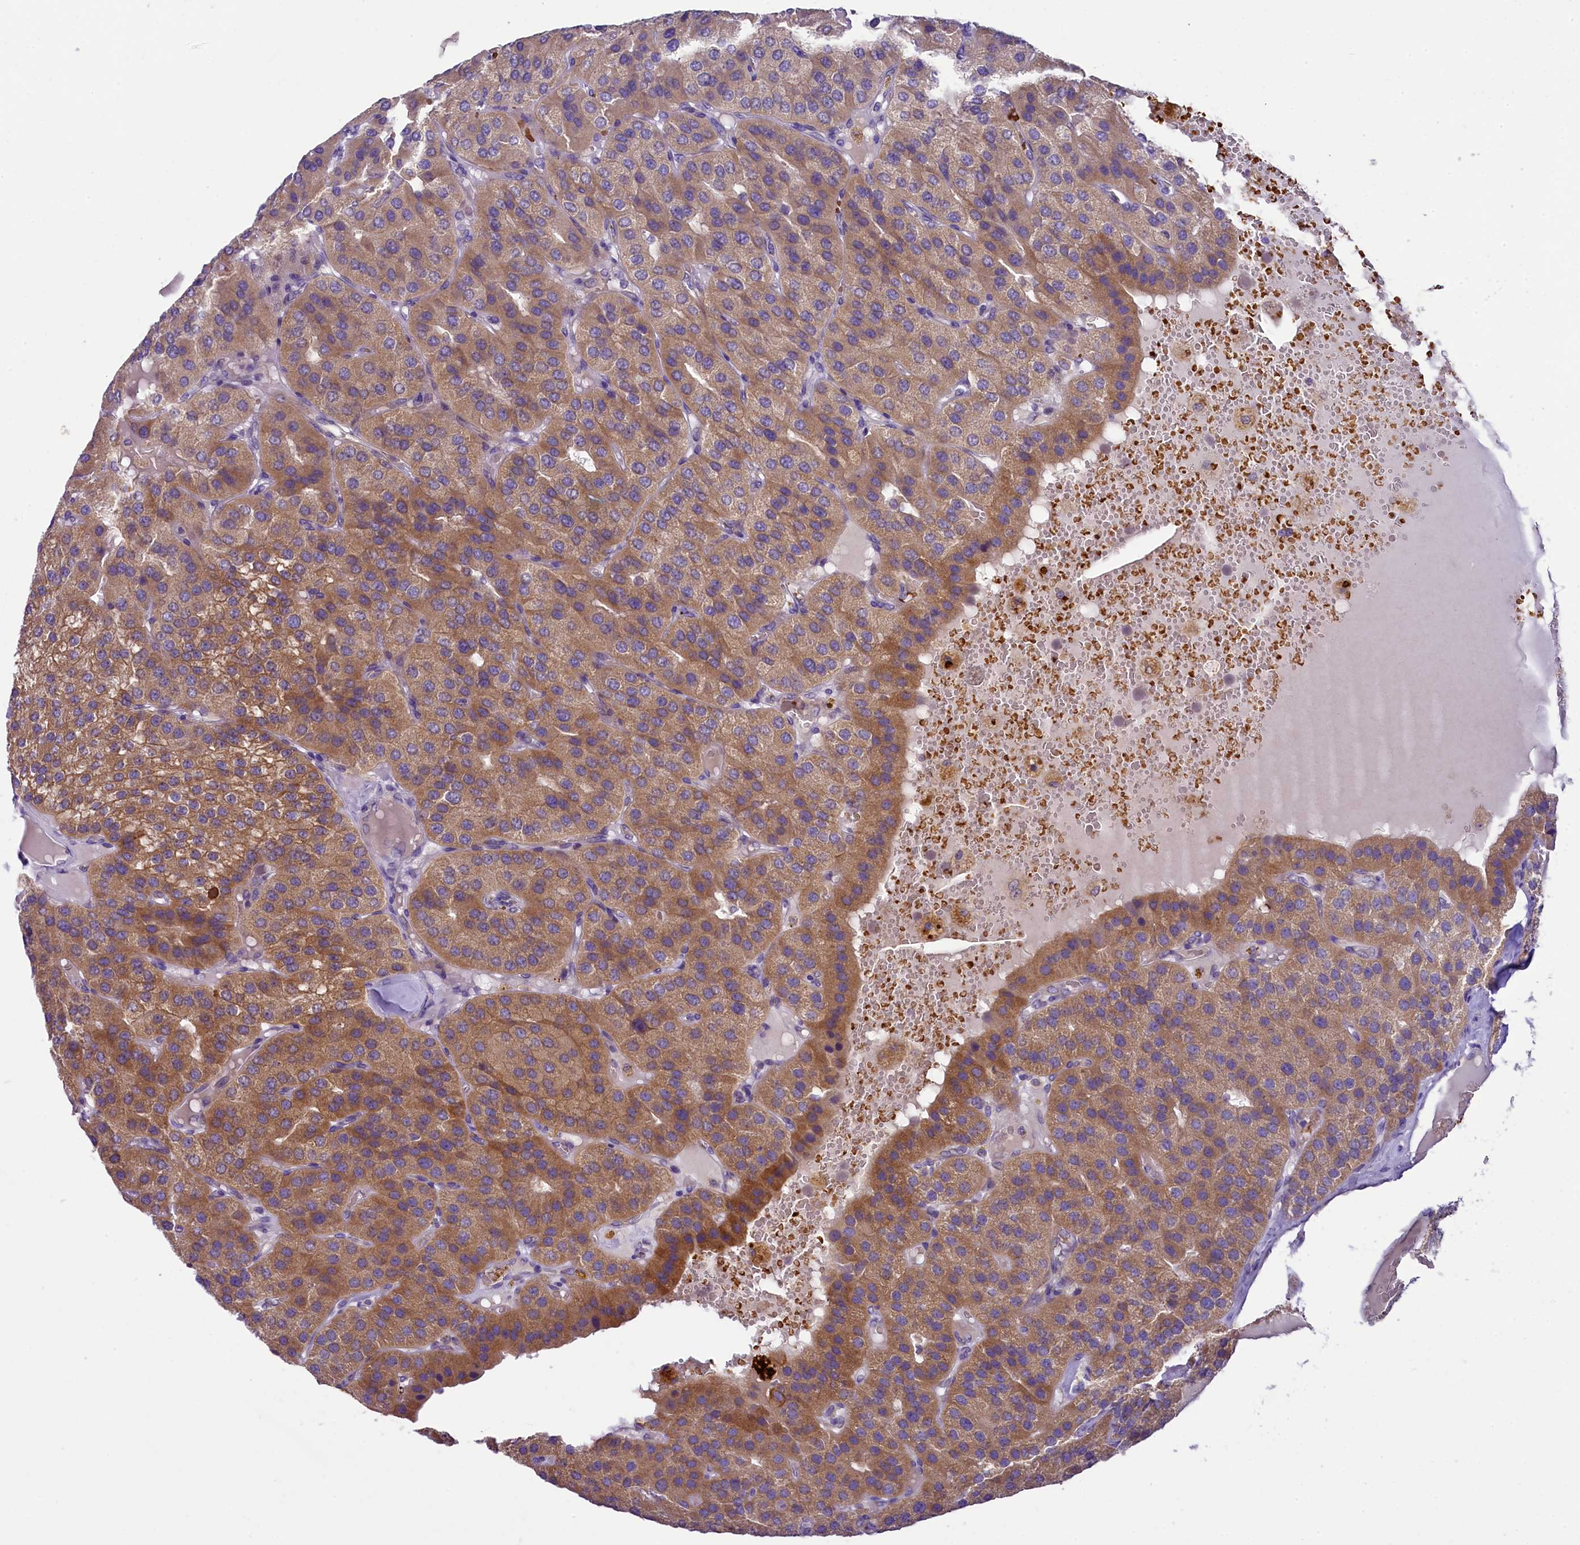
{"staining": {"intensity": "moderate", "quantity": ">75%", "location": "cytoplasmic/membranous"}, "tissue": "parathyroid gland", "cell_type": "Glandular cells", "image_type": "normal", "snomed": [{"axis": "morphology", "description": "Normal tissue, NOS"}, {"axis": "morphology", "description": "Adenoma, NOS"}, {"axis": "topography", "description": "Parathyroid gland"}], "caption": "The histopathology image demonstrates a brown stain indicating the presence of a protein in the cytoplasmic/membranous of glandular cells in parathyroid gland. (DAB (3,3'-diaminobenzidine) IHC with brightfield microscopy, high magnification).", "gene": "LARP4", "patient": {"sex": "female", "age": 86}}